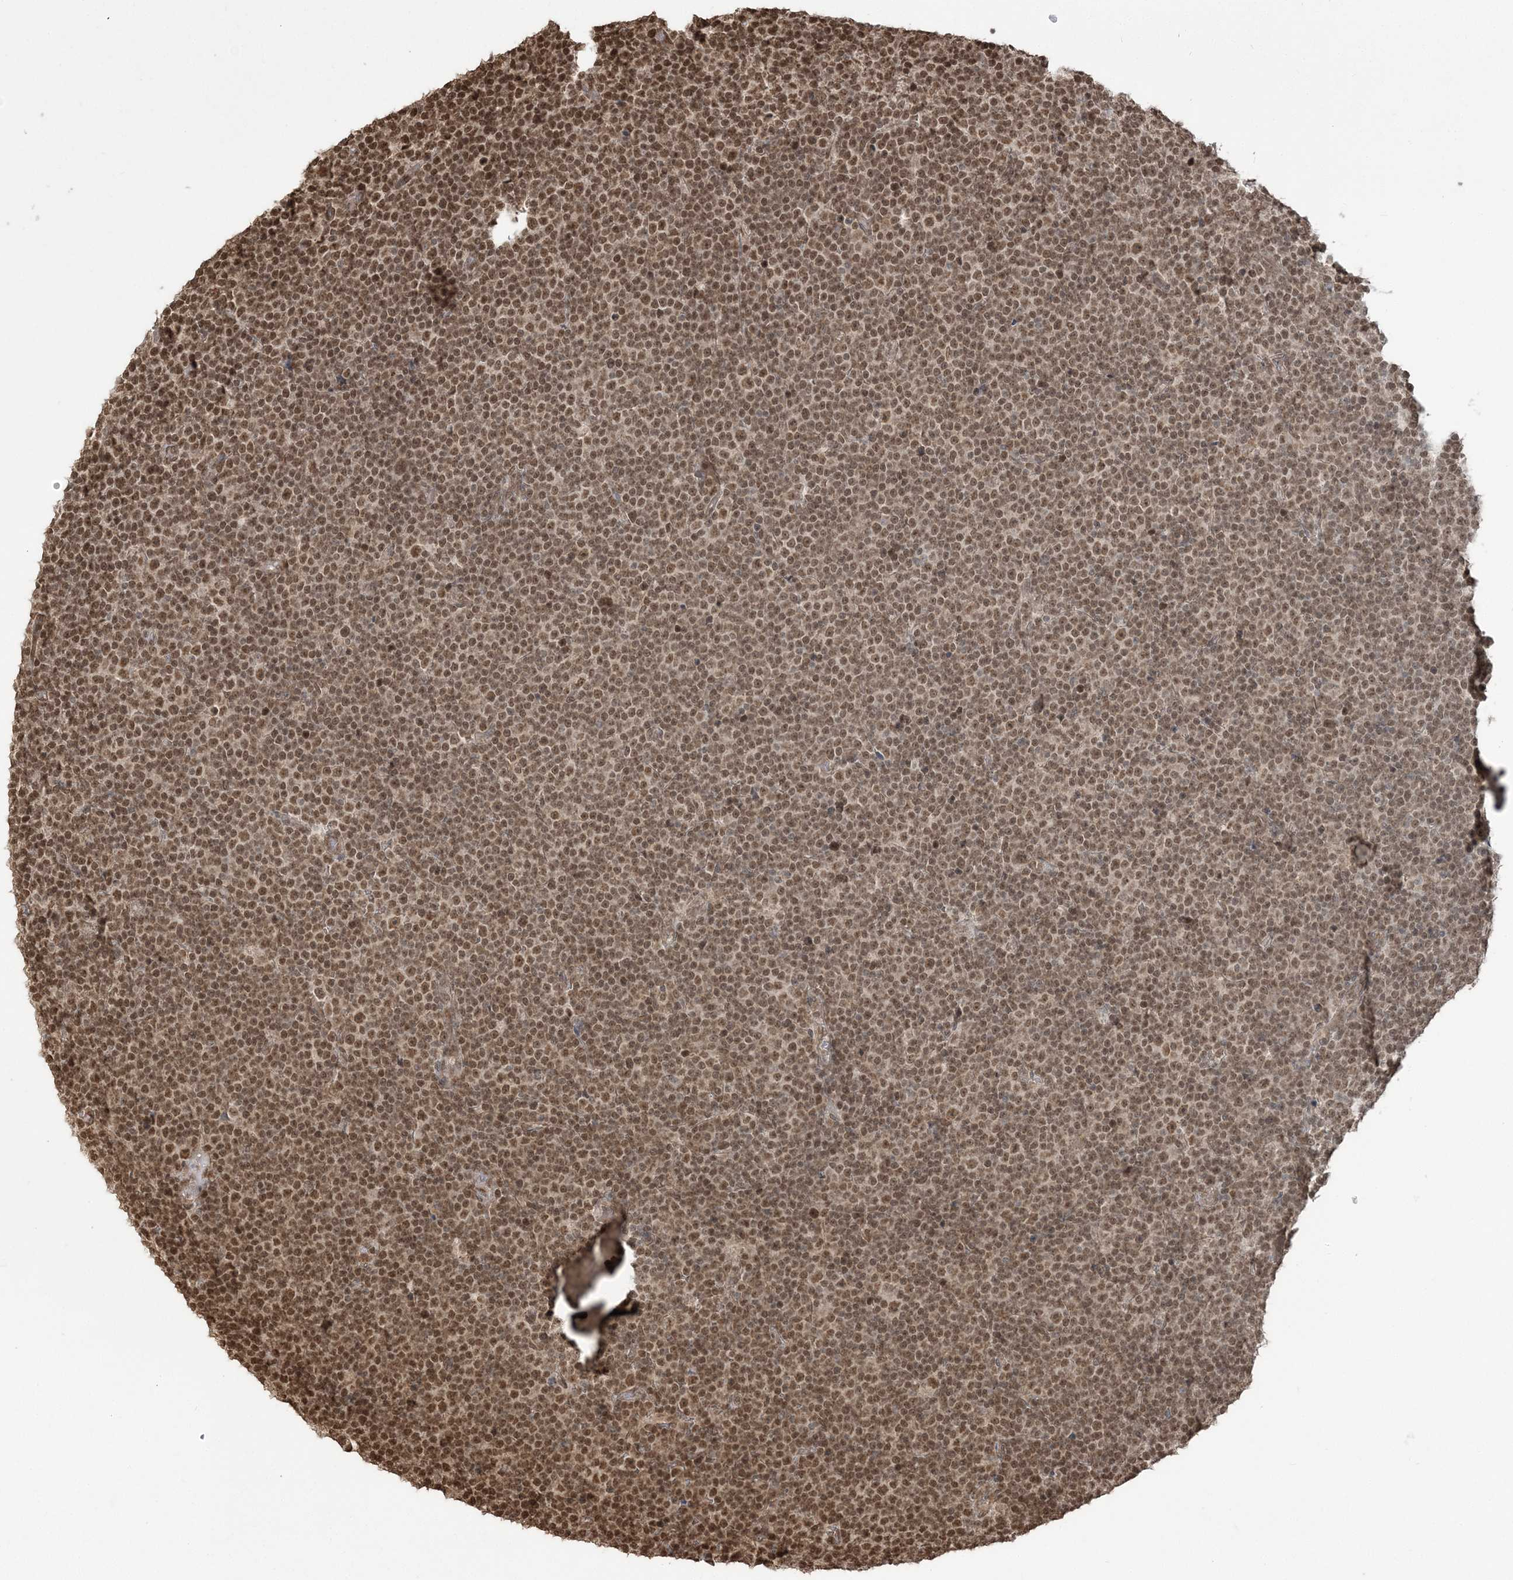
{"staining": {"intensity": "moderate", "quantity": ">75%", "location": "nuclear"}, "tissue": "lymphoma", "cell_type": "Tumor cells", "image_type": "cancer", "snomed": [{"axis": "morphology", "description": "Malignant lymphoma, non-Hodgkin's type, Low grade"}, {"axis": "topography", "description": "Lymph node"}], "caption": "DAB (3,3'-diaminobenzidine) immunohistochemical staining of human lymphoma exhibits moderate nuclear protein expression in about >75% of tumor cells.", "gene": "ZNF839", "patient": {"sex": "female", "age": 67}}